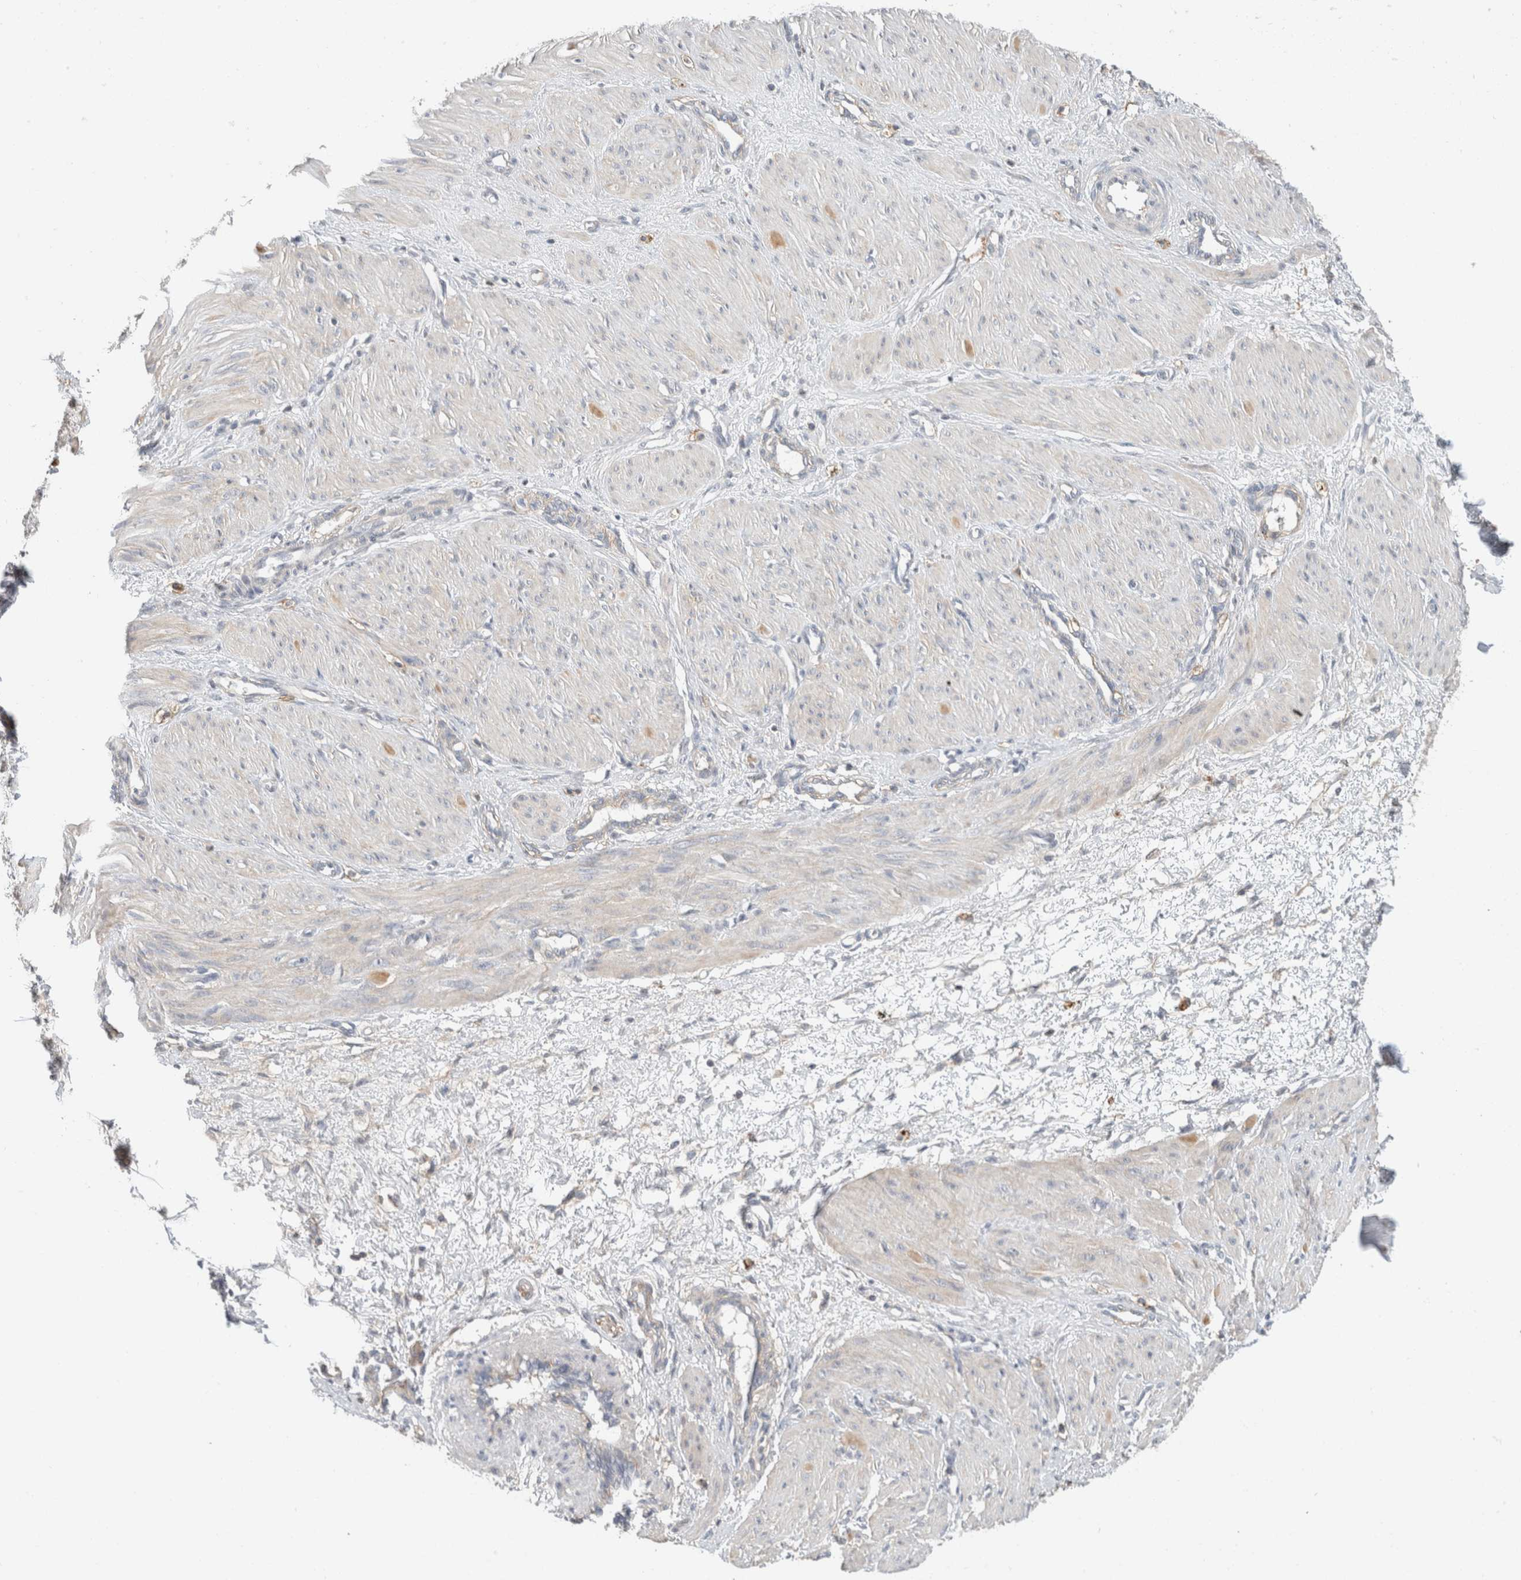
{"staining": {"intensity": "weak", "quantity": "<25%", "location": "cytoplasmic/membranous"}, "tissue": "smooth muscle", "cell_type": "Smooth muscle cells", "image_type": "normal", "snomed": [{"axis": "morphology", "description": "Normal tissue, NOS"}, {"axis": "topography", "description": "Endometrium"}], "caption": "High power microscopy photomicrograph of an IHC histopathology image of benign smooth muscle, revealing no significant positivity in smooth muscle cells.", "gene": "ERCC6L2", "patient": {"sex": "female", "age": 33}}